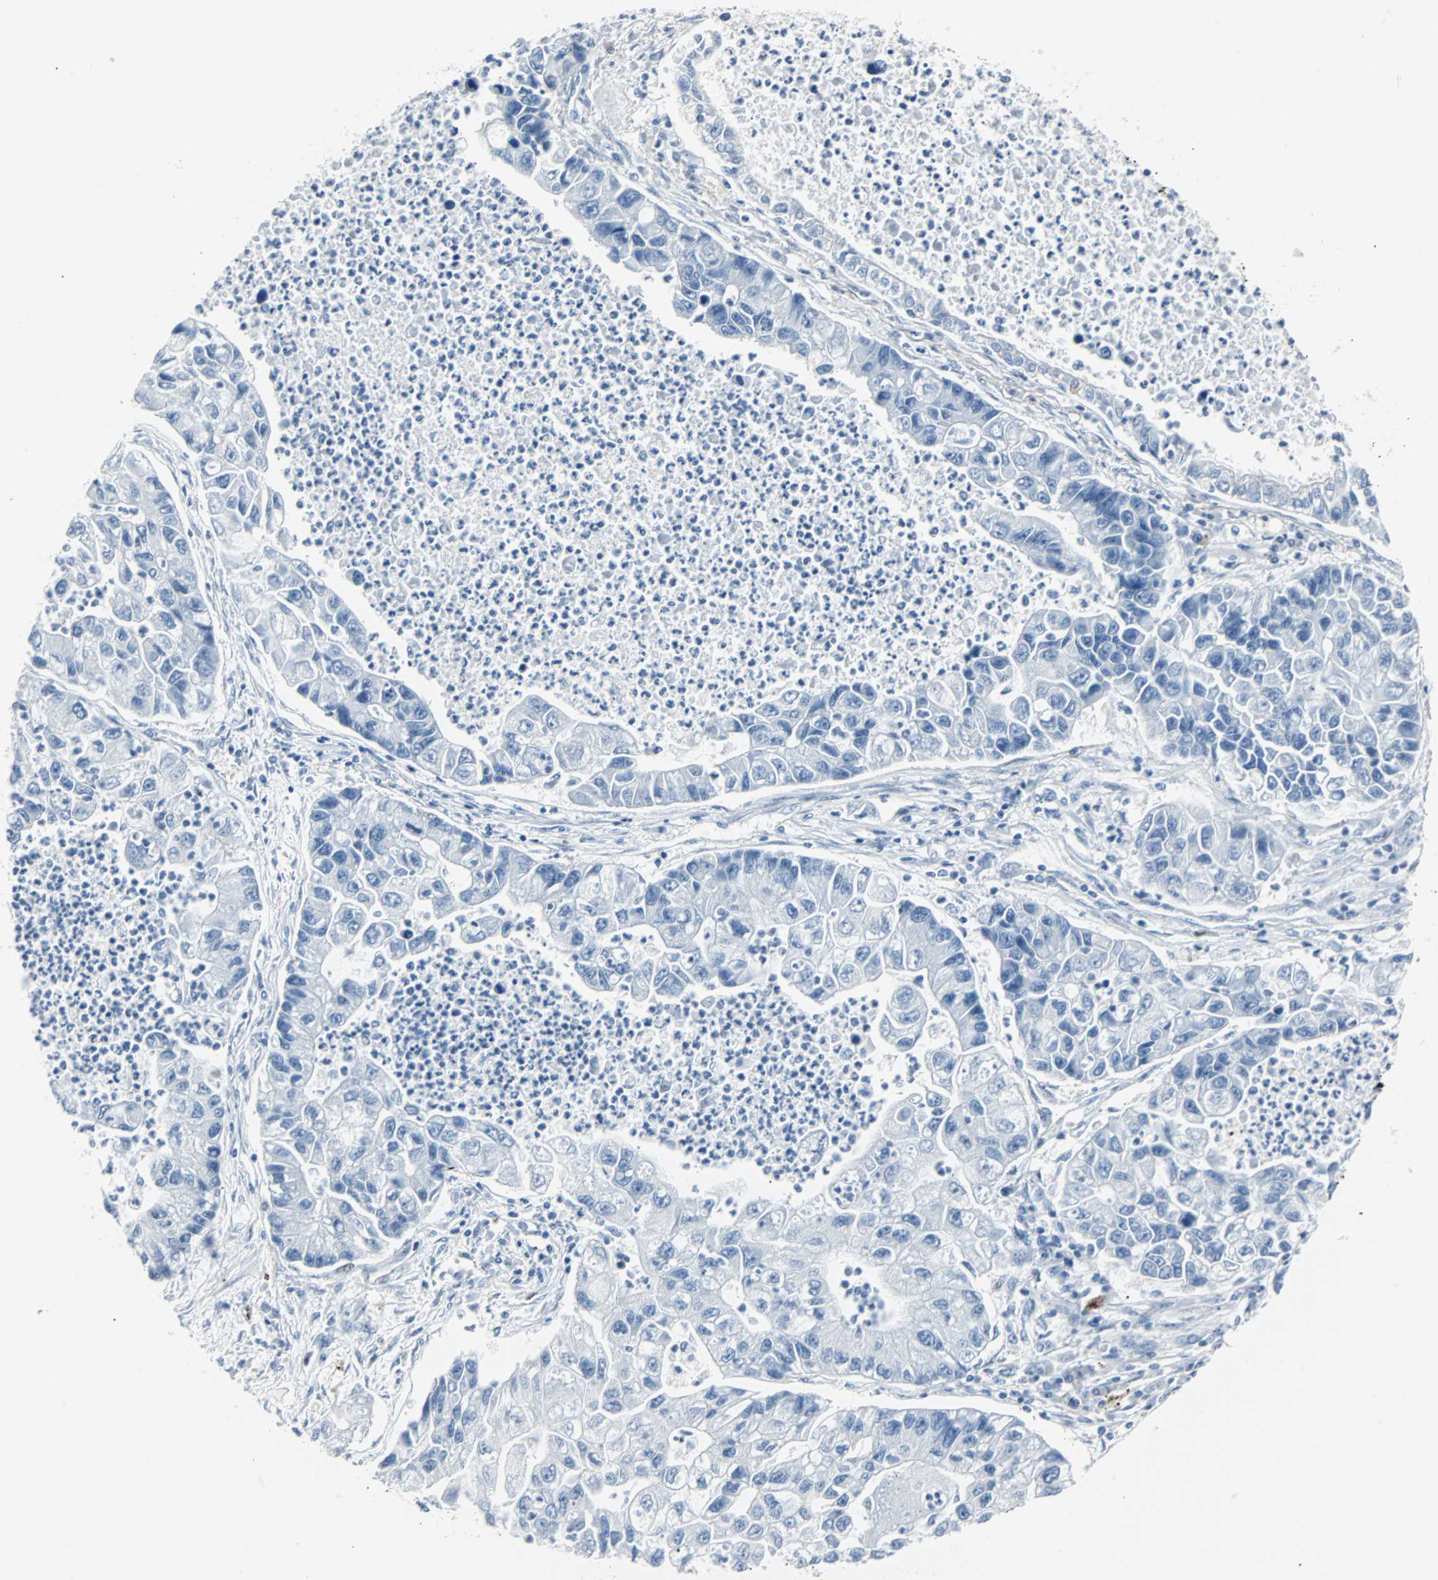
{"staining": {"intensity": "negative", "quantity": "none", "location": "none"}, "tissue": "lung cancer", "cell_type": "Tumor cells", "image_type": "cancer", "snomed": [{"axis": "morphology", "description": "Adenocarcinoma, NOS"}, {"axis": "topography", "description": "Lung"}], "caption": "Immunohistochemistry micrograph of neoplastic tissue: human lung cancer stained with DAB (3,3'-diaminobenzidine) reveals no significant protein staining in tumor cells.", "gene": "IL33", "patient": {"sex": "female", "age": 51}}